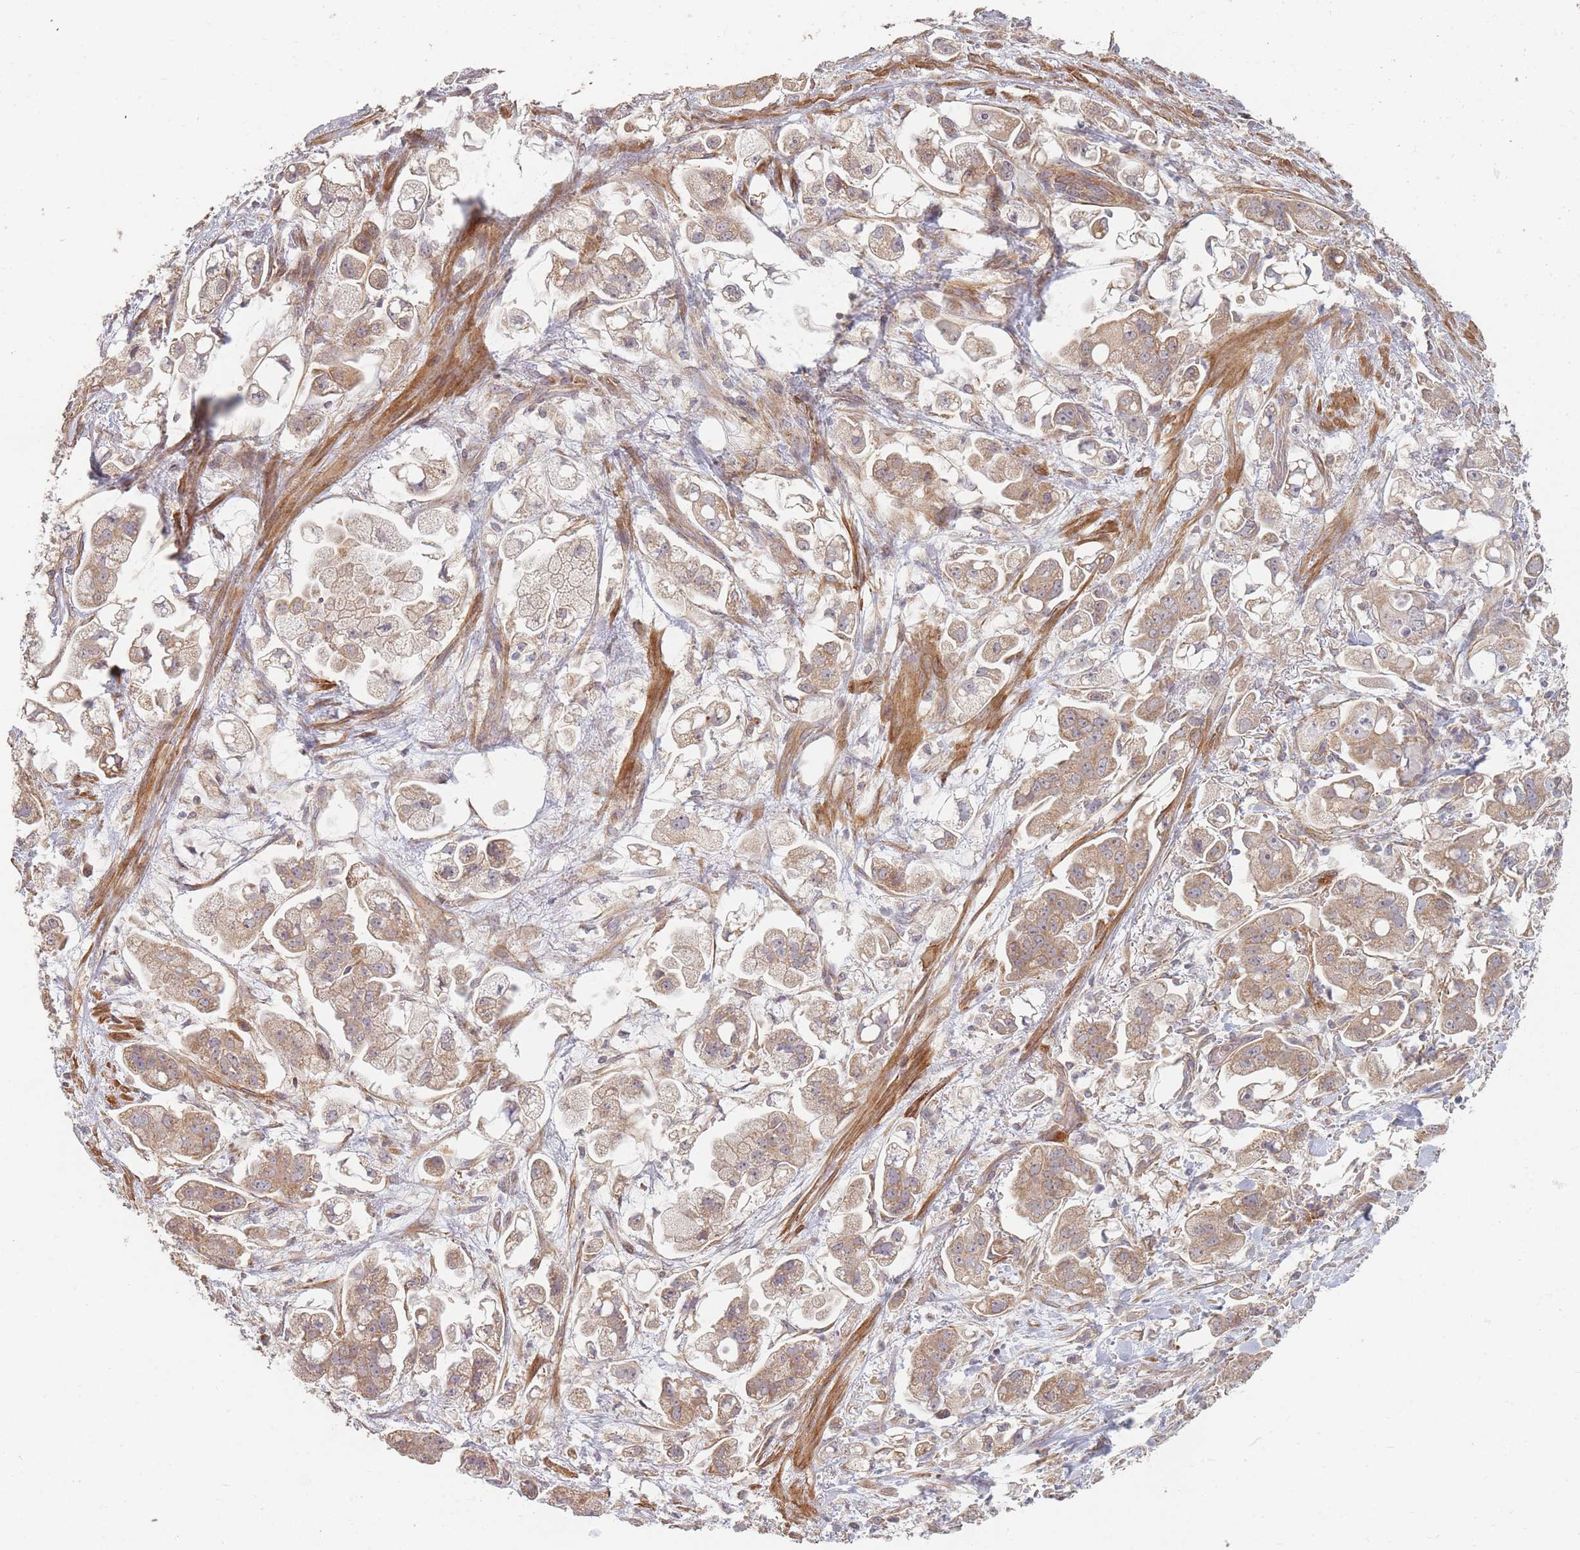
{"staining": {"intensity": "weak", "quantity": ">75%", "location": "cytoplasmic/membranous"}, "tissue": "stomach cancer", "cell_type": "Tumor cells", "image_type": "cancer", "snomed": [{"axis": "morphology", "description": "Adenocarcinoma, NOS"}, {"axis": "topography", "description": "Stomach"}], "caption": "A brown stain highlights weak cytoplasmic/membranous expression of a protein in human adenocarcinoma (stomach) tumor cells.", "gene": "MRPS6", "patient": {"sex": "male", "age": 62}}